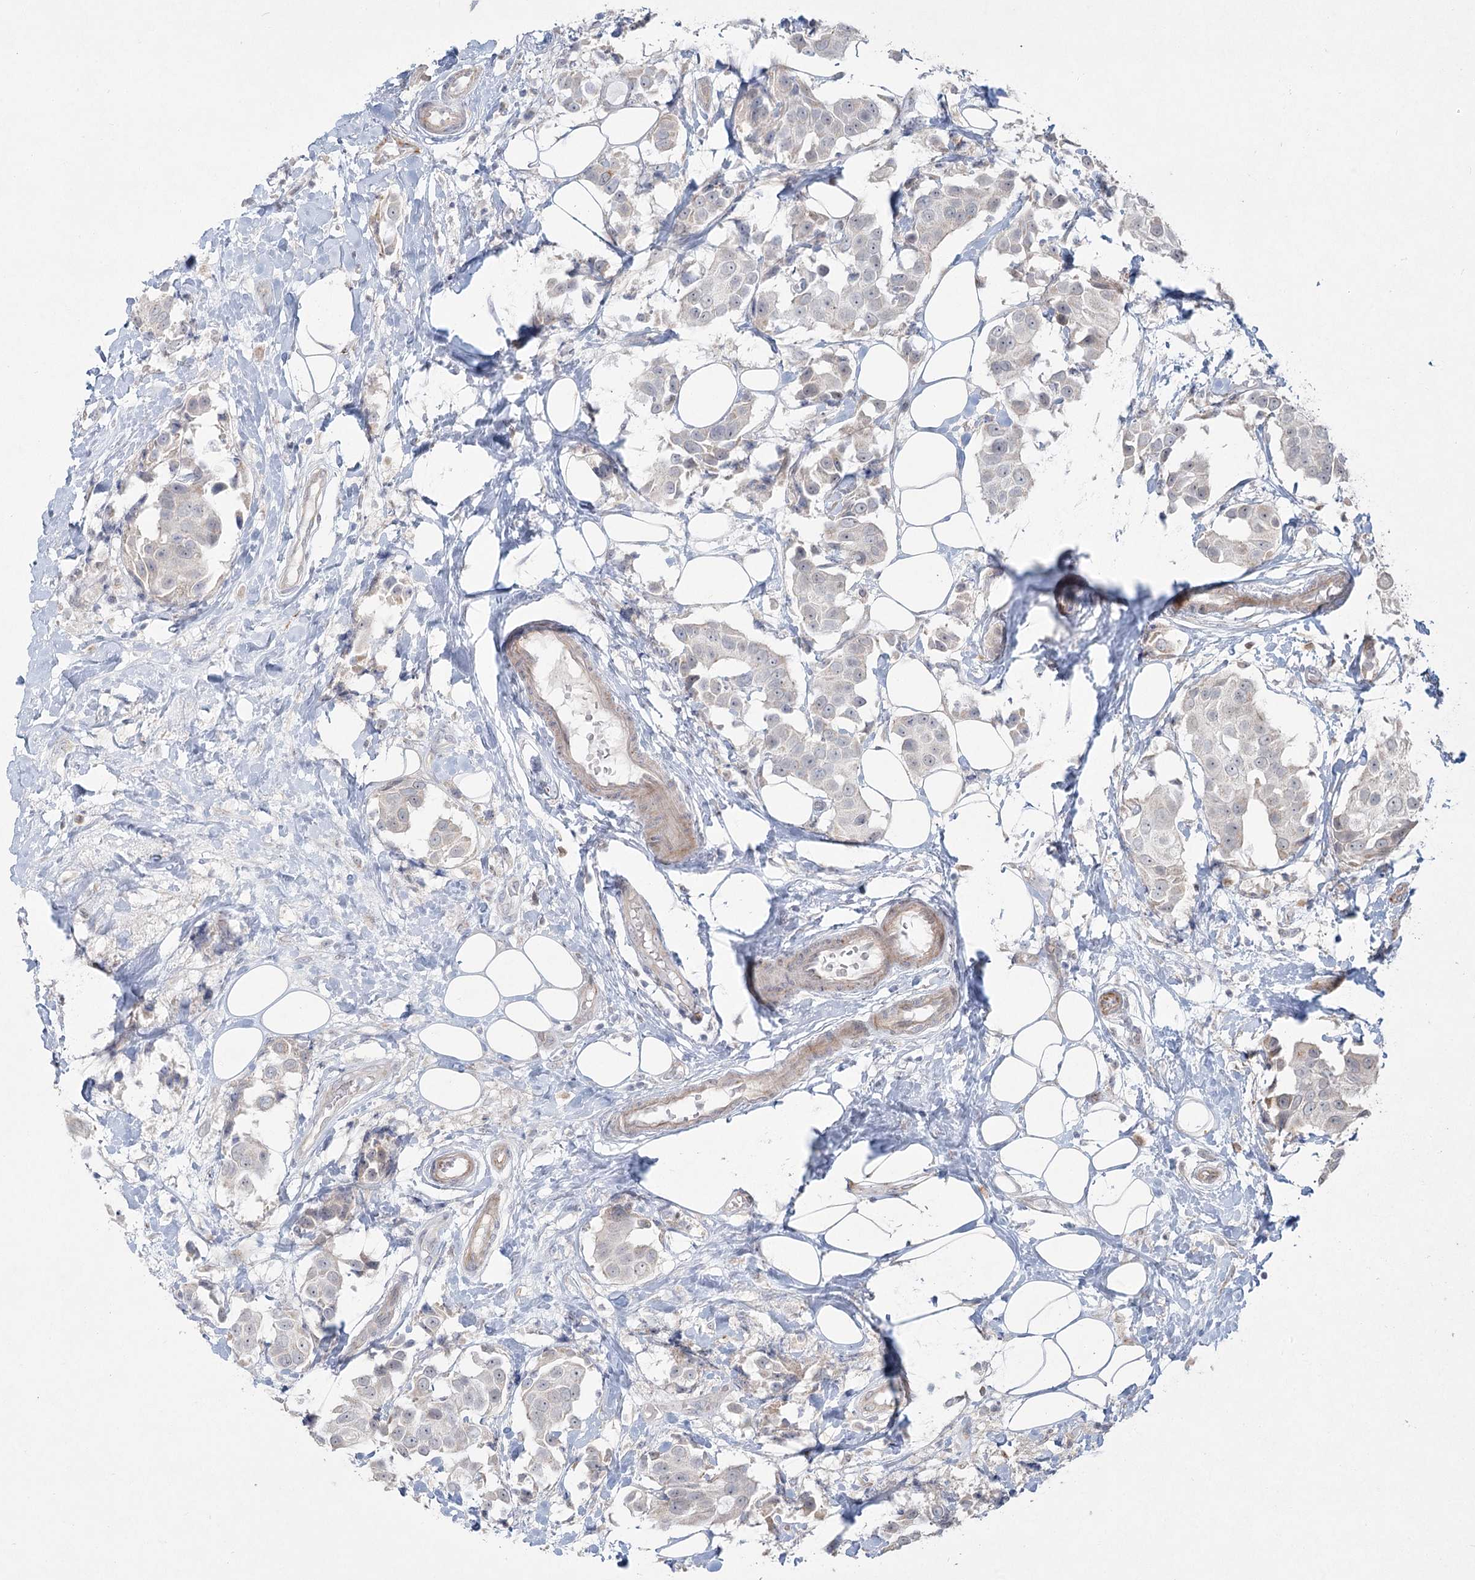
{"staining": {"intensity": "negative", "quantity": "none", "location": "none"}, "tissue": "breast cancer", "cell_type": "Tumor cells", "image_type": "cancer", "snomed": [{"axis": "morphology", "description": "Normal tissue, NOS"}, {"axis": "morphology", "description": "Duct carcinoma"}, {"axis": "topography", "description": "Breast"}], "caption": "An IHC photomicrograph of breast cancer (invasive ductal carcinoma) is shown. There is no staining in tumor cells of breast cancer (invasive ductal carcinoma).", "gene": "LRP2BP", "patient": {"sex": "female", "age": 39}}